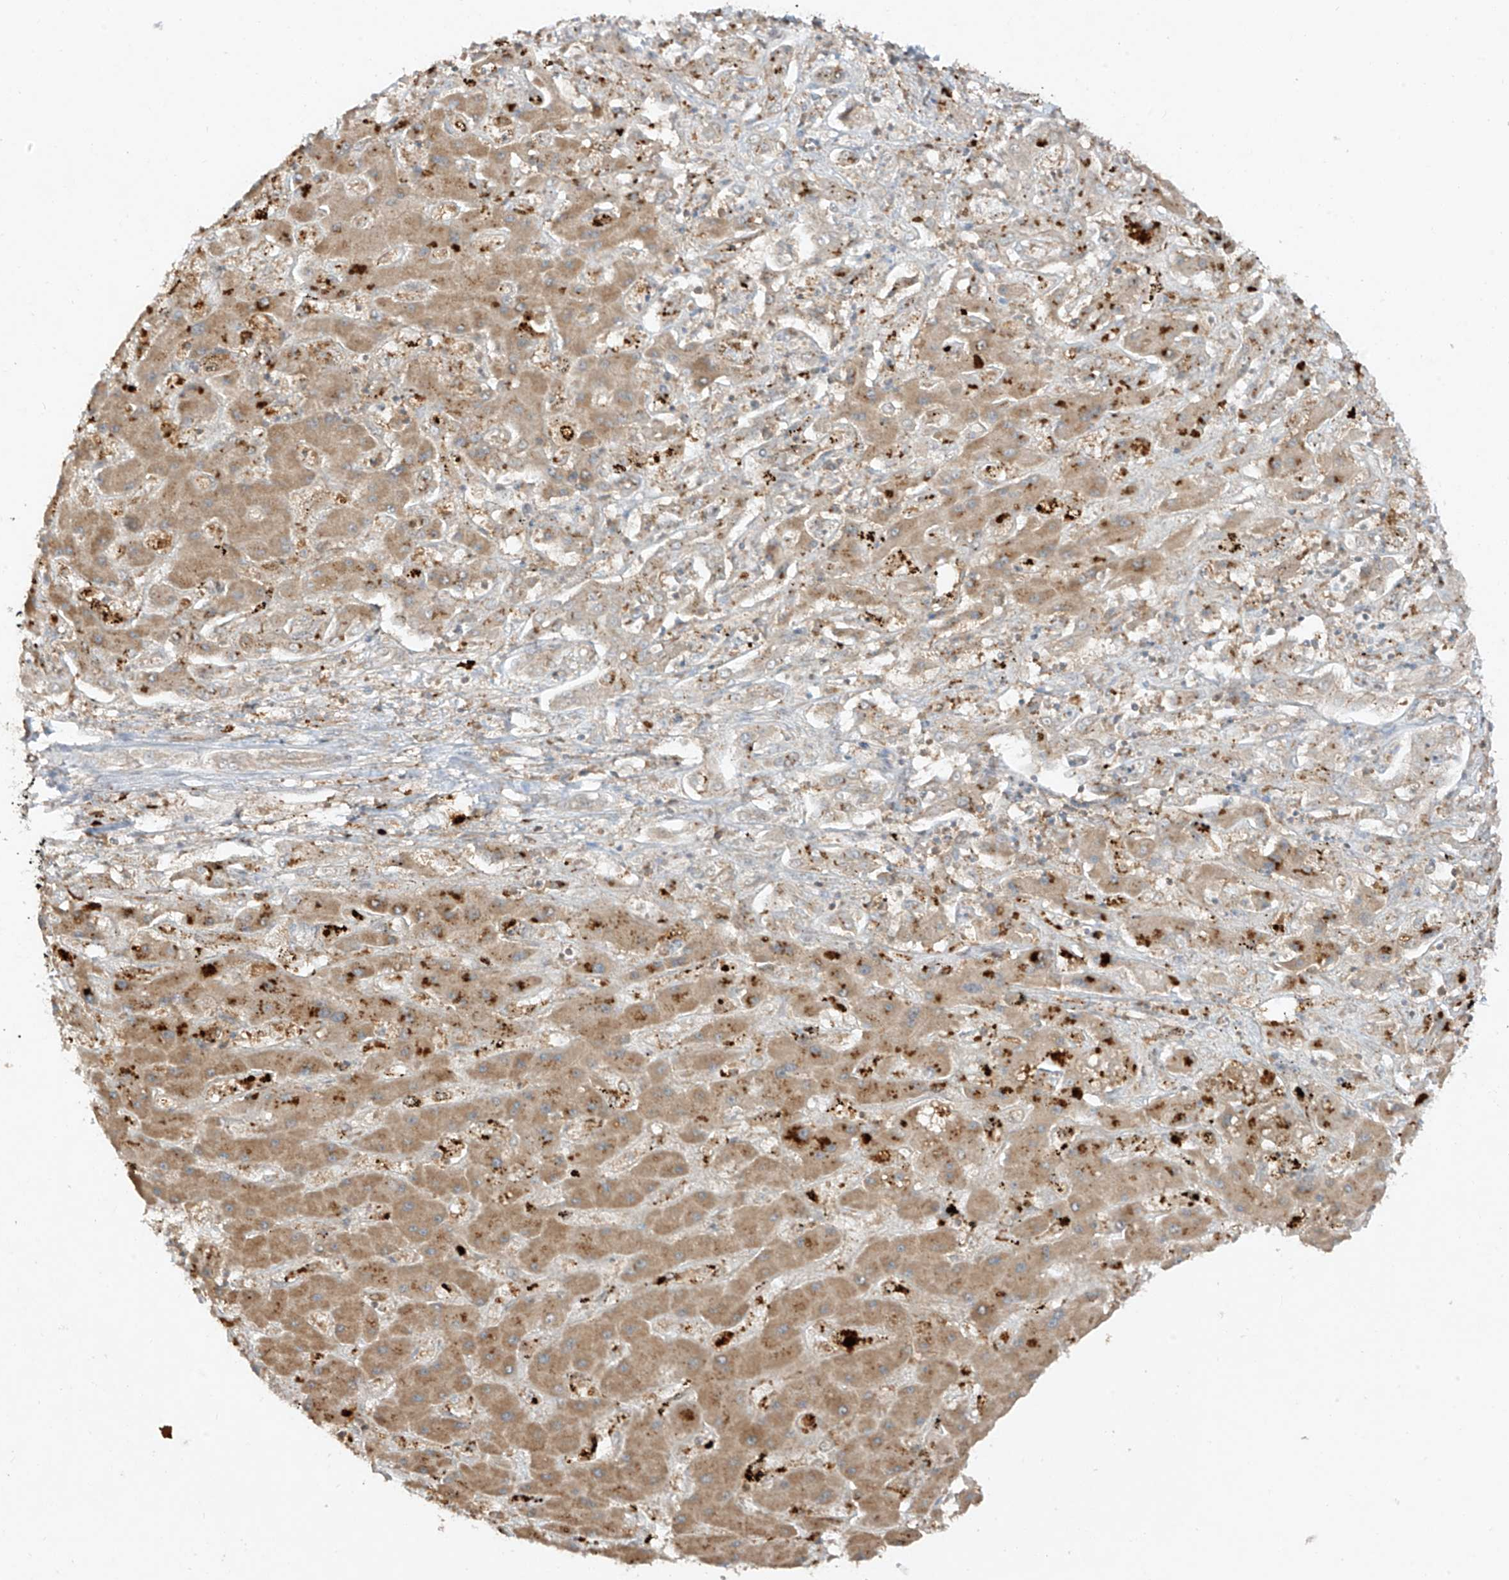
{"staining": {"intensity": "strong", "quantity": "25%-75%", "location": "cytoplasmic/membranous"}, "tissue": "liver cancer", "cell_type": "Tumor cells", "image_type": "cancer", "snomed": [{"axis": "morphology", "description": "Cholangiocarcinoma"}, {"axis": "topography", "description": "Liver"}], "caption": "This photomicrograph reveals IHC staining of cholangiocarcinoma (liver), with high strong cytoplasmic/membranous staining in about 25%-75% of tumor cells.", "gene": "LDAH", "patient": {"sex": "male", "age": 67}}